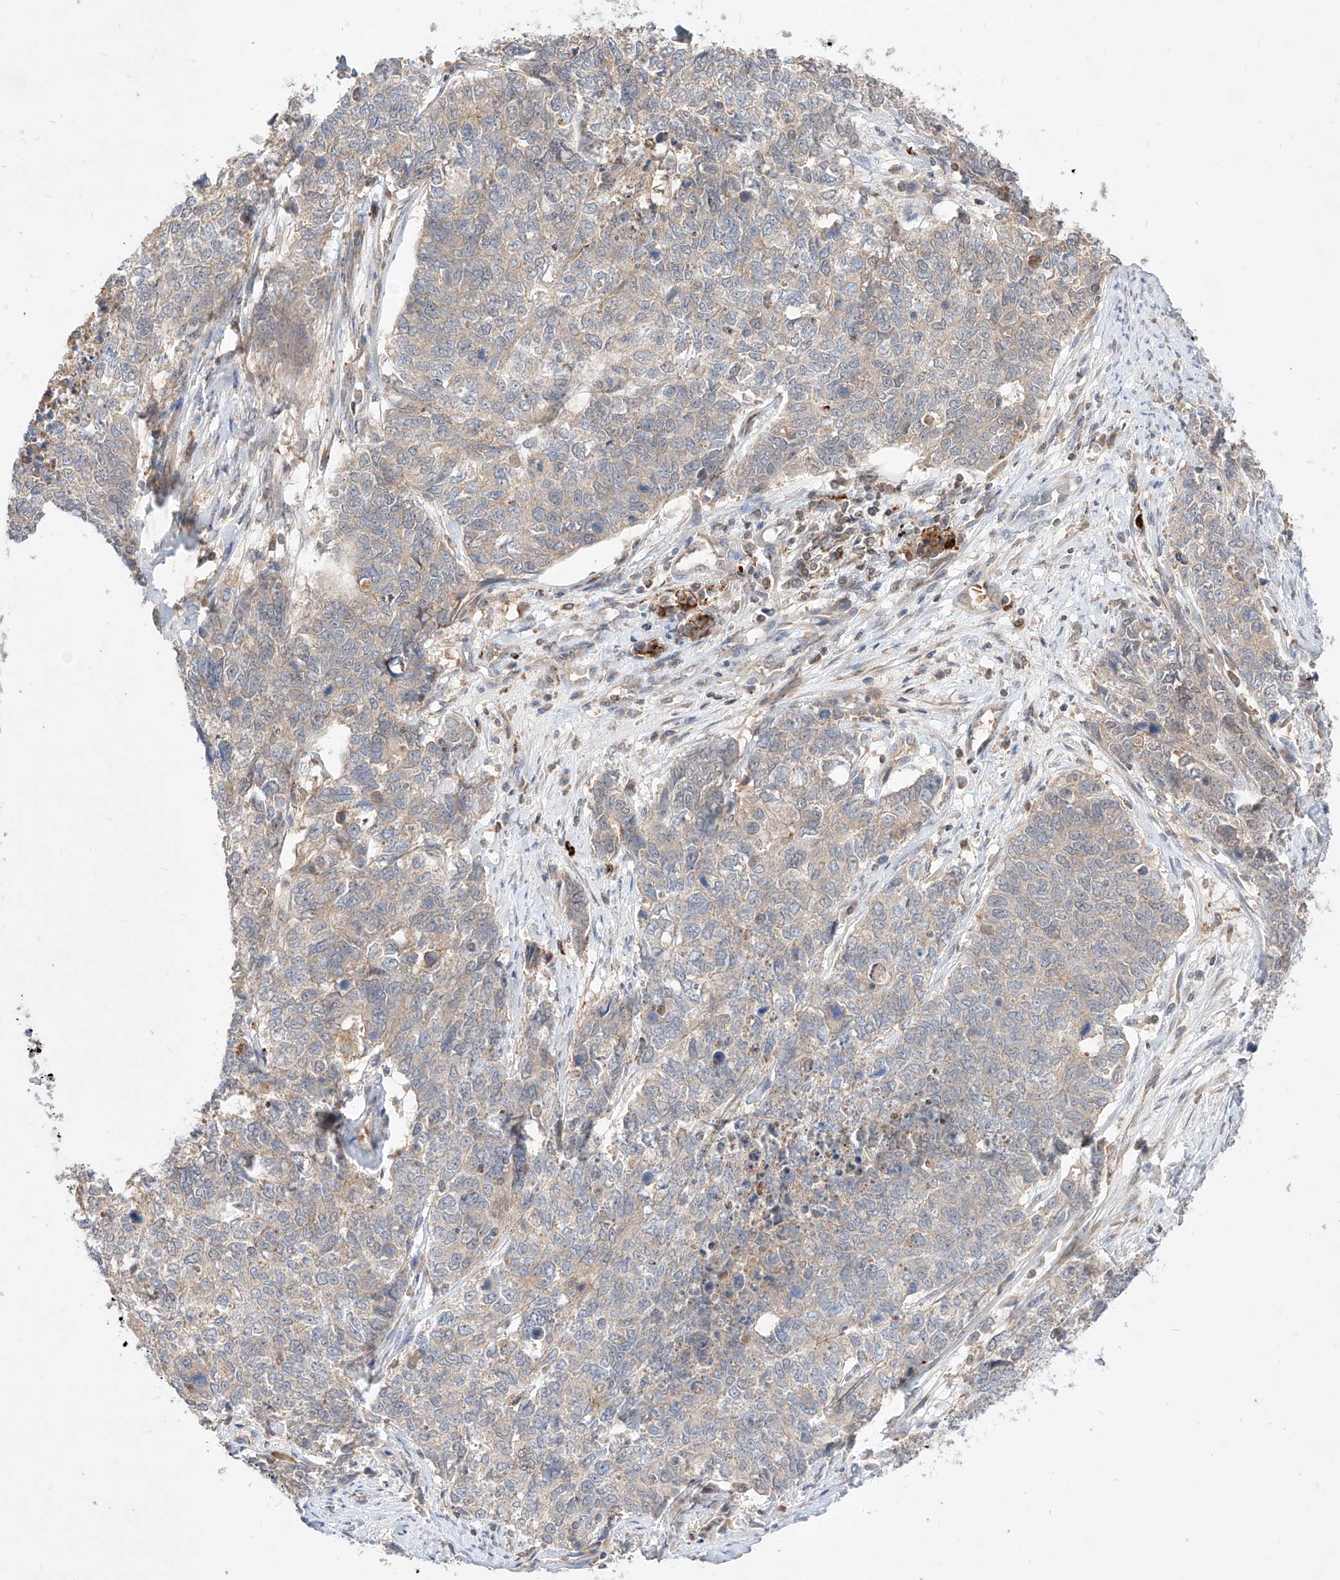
{"staining": {"intensity": "weak", "quantity": "<25%", "location": "cytoplasmic/membranous"}, "tissue": "cervical cancer", "cell_type": "Tumor cells", "image_type": "cancer", "snomed": [{"axis": "morphology", "description": "Squamous cell carcinoma, NOS"}, {"axis": "topography", "description": "Cervix"}], "caption": "Immunohistochemistry of cervical squamous cell carcinoma displays no expression in tumor cells. The staining was performed using DAB (3,3'-diaminobenzidine) to visualize the protein expression in brown, while the nuclei were stained in blue with hematoxylin (Magnification: 20x).", "gene": "TSNAX", "patient": {"sex": "female", "age": 63}}